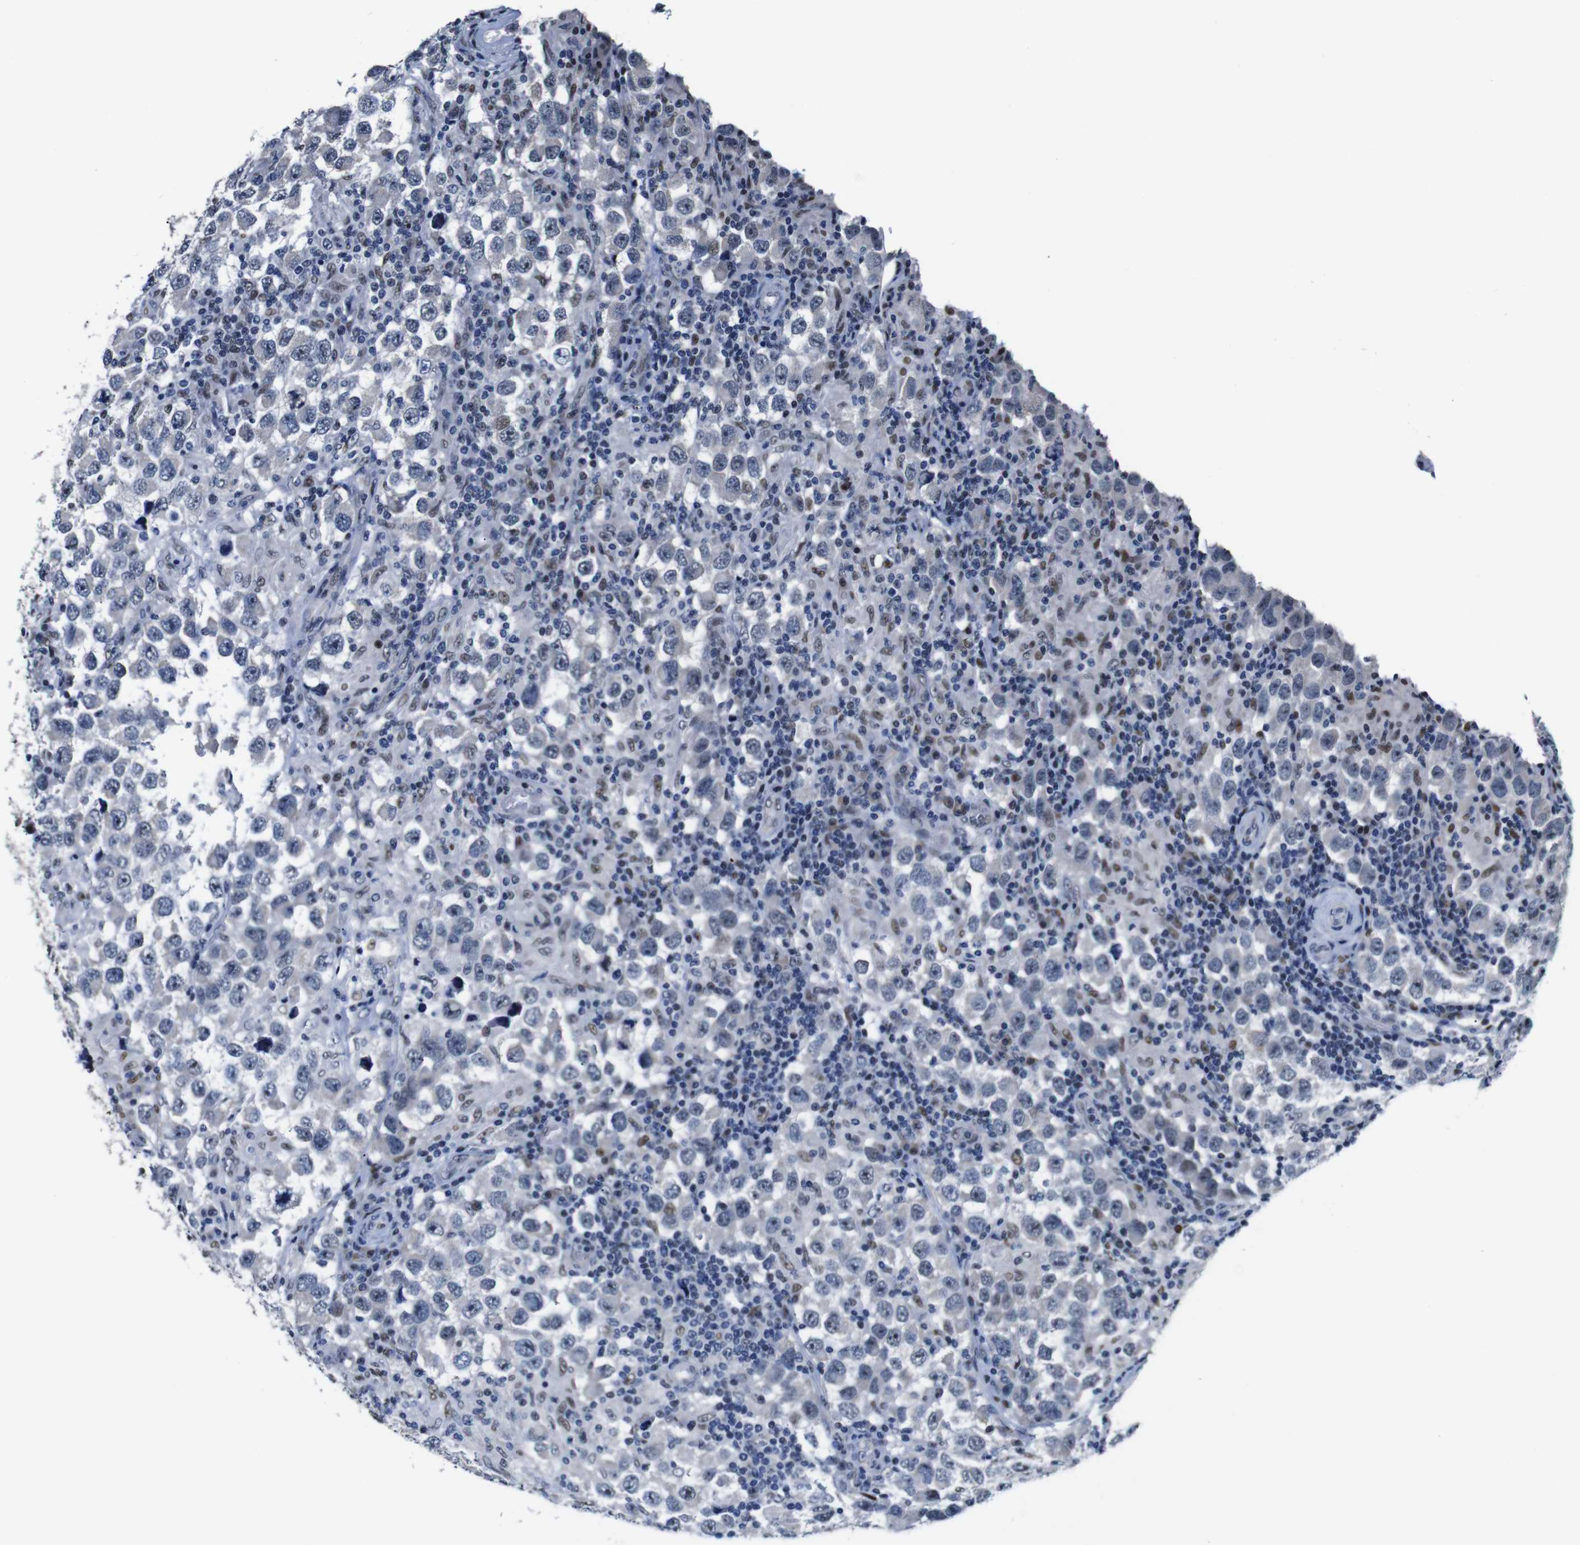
{"staining": {"intensity": "negative", "quantity": "none", "location": "none"}, "tissue": "testis cancer", "cell_type": "Tumor cells", "image_type": "cancer", "snomed": [{"axis": "morphology", "description": "Carcinoma, Embryonal, NOS"}, {"axis": "topography", "description": "Testis"}], "caption": "There is no significant staining in tumor cells of embryonal carcinoma (testis). The staining is performed using DAB brown chromogen with nuclei counter-stained in using hematoxylin.", "gene": "GATA6", "patient": {"sex": "male", "age": 21}}